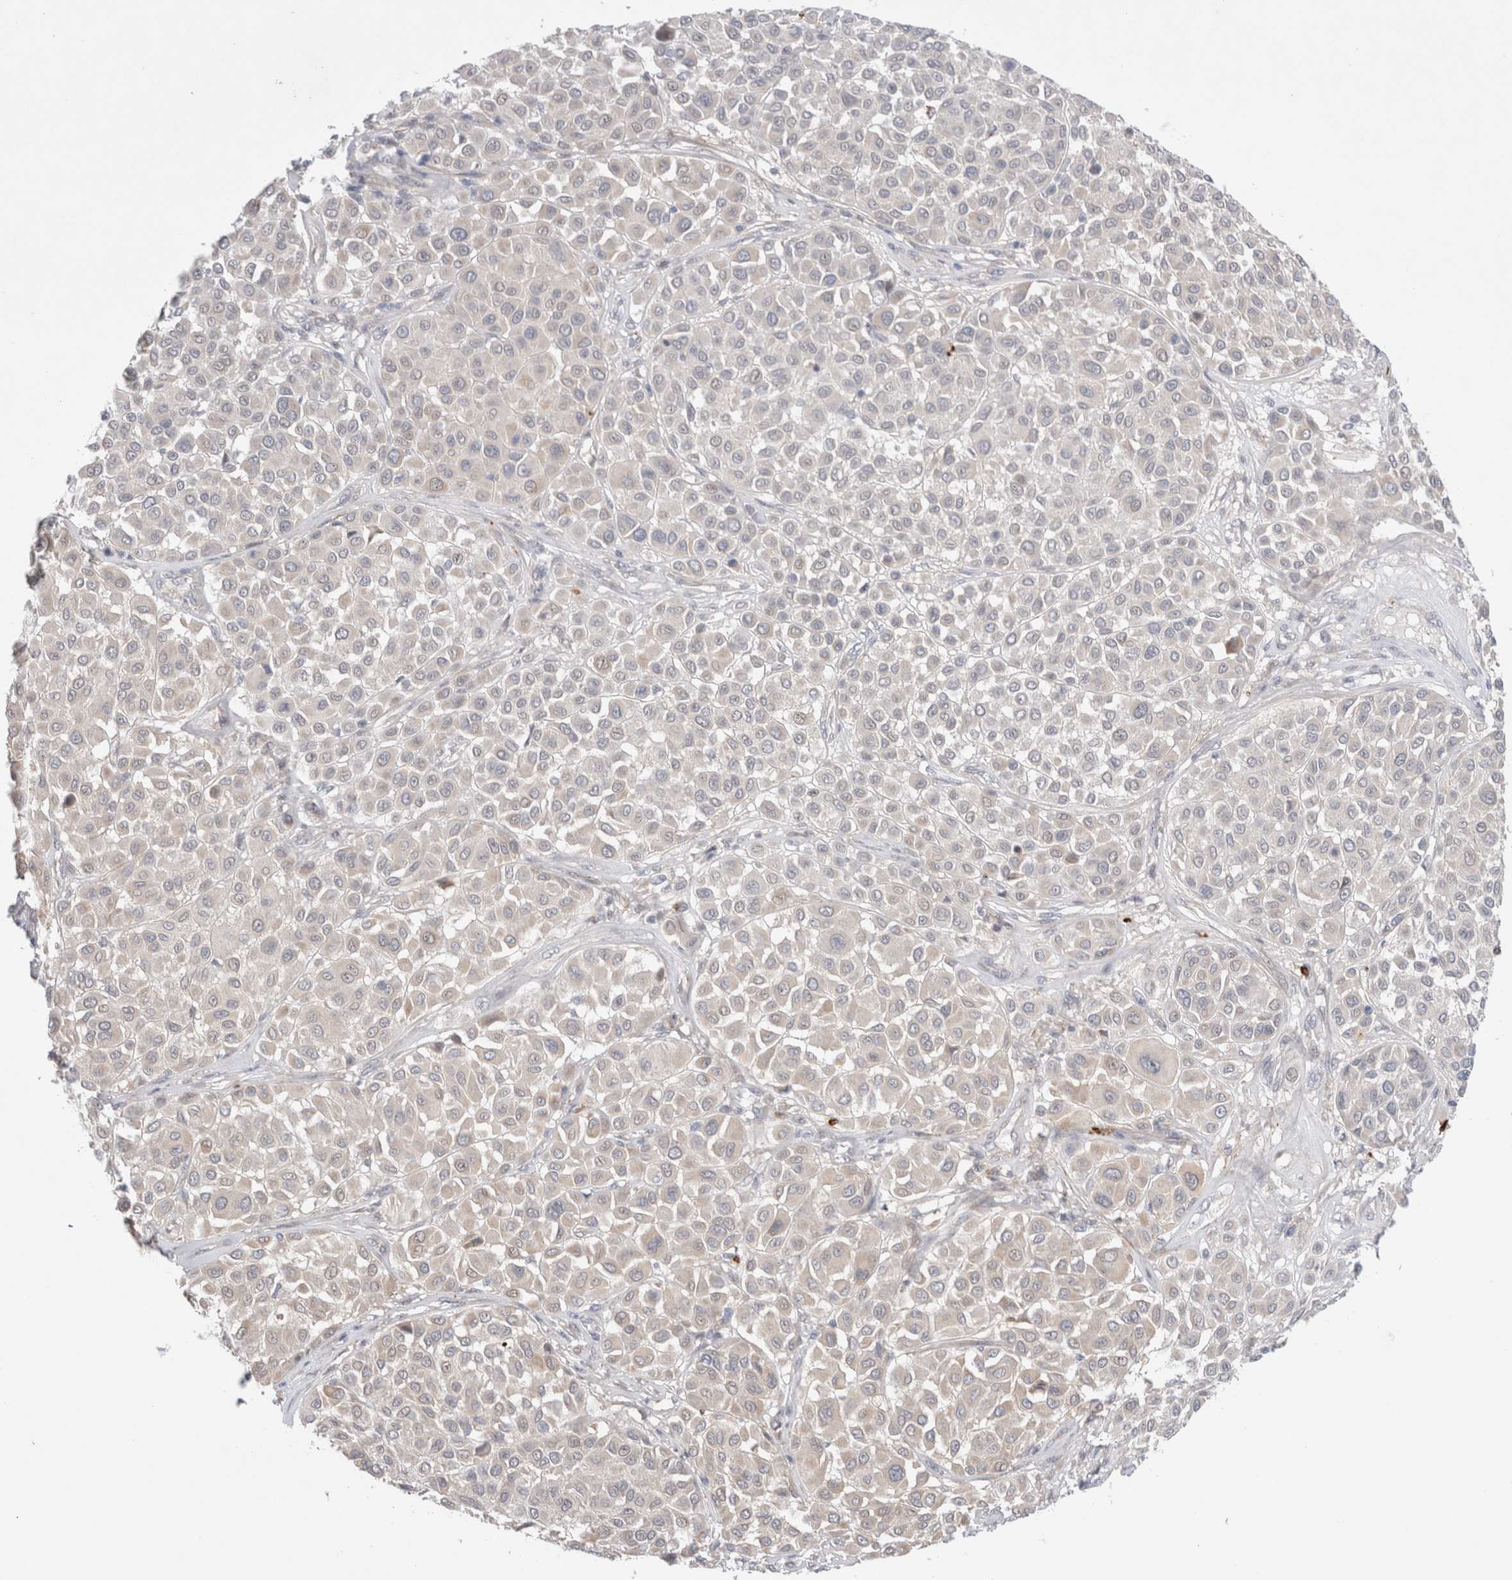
{"staining": {"intensity": "negative", "quantity": "none", "location": "none"}, "tissue": "melanoma", "cell_type": "Tumor cells", "image_type": "cancer", "snomed": [{"axis": "morphology", "description": "Malignant melanoma, Metastatic site"}, {"axis": "topography", "description": "Soft tissue"}], "caption": "DAB (3,3'-diaminobenzidine) immunohistochemical staining of human malignant melanoma (metastatic site) exhibits no significant expression in tumor cells. (DAB IHC visualized using brightfield microscopy, high magnification).", "gene": "GSDMB", "patient": {"sex": "male", "age": 41}}